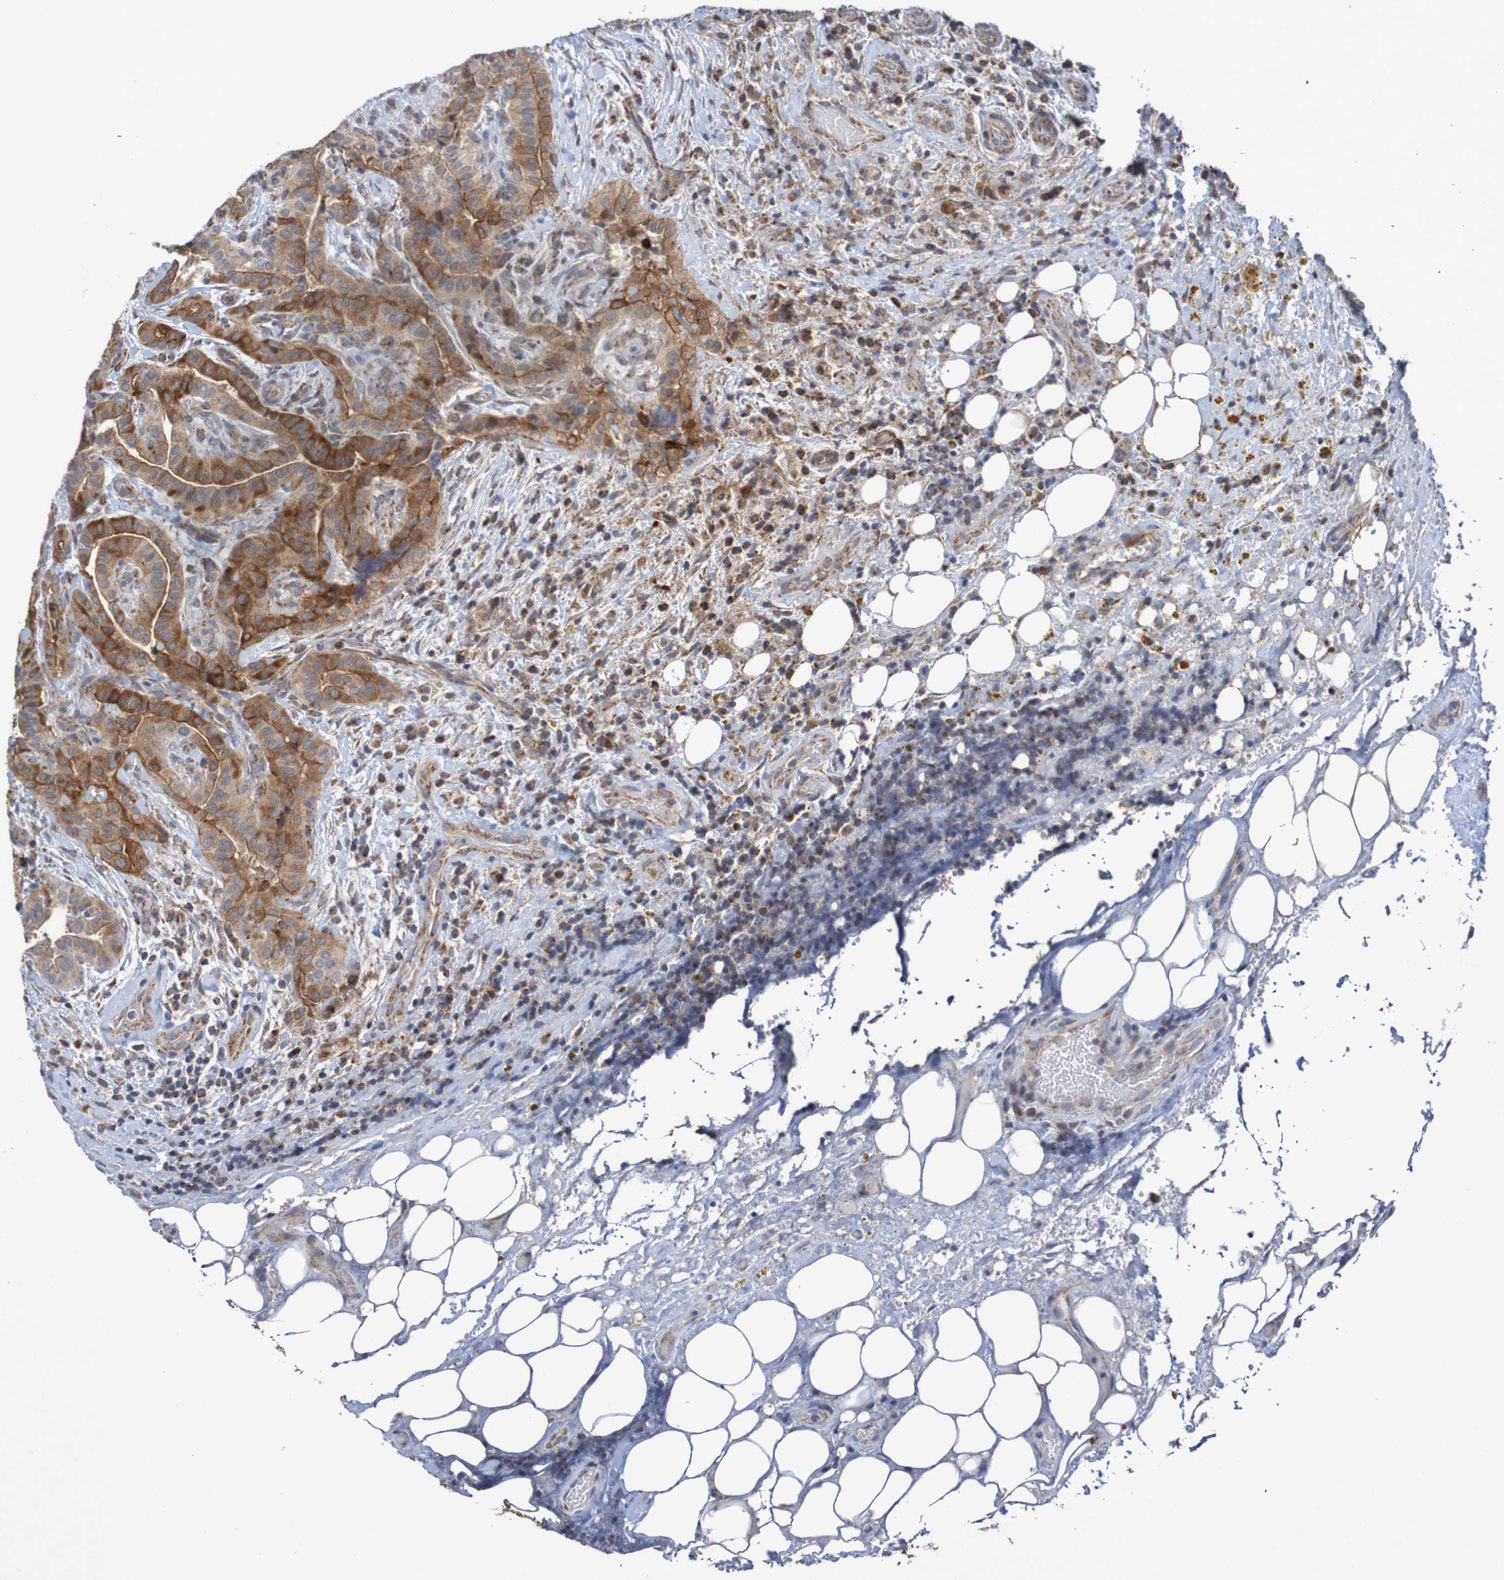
{"staining": {"intensity": "moderate", "quantity": ">75%", "location": "cytoplasmic/membranous"}, "tissue": "thyroid cancer", "cell_type": "Tumor cells", "image_type": "cancer", "snomed": [{"axis": "morphology", "description": "Papillary adenocarcinoma, NOS"}, {"axis": "topography", "description": "Thyroid gland"}], "caption": "A micrograph showing moderate cytoplasmic/membranous staining in approximately >75% of tumor cells in thyroid papillary adenocarcinoma, as visualized by brown immunohistochemical staining.", "gene": "DVL1", "patient": {"sex": "male", "age": 77}}